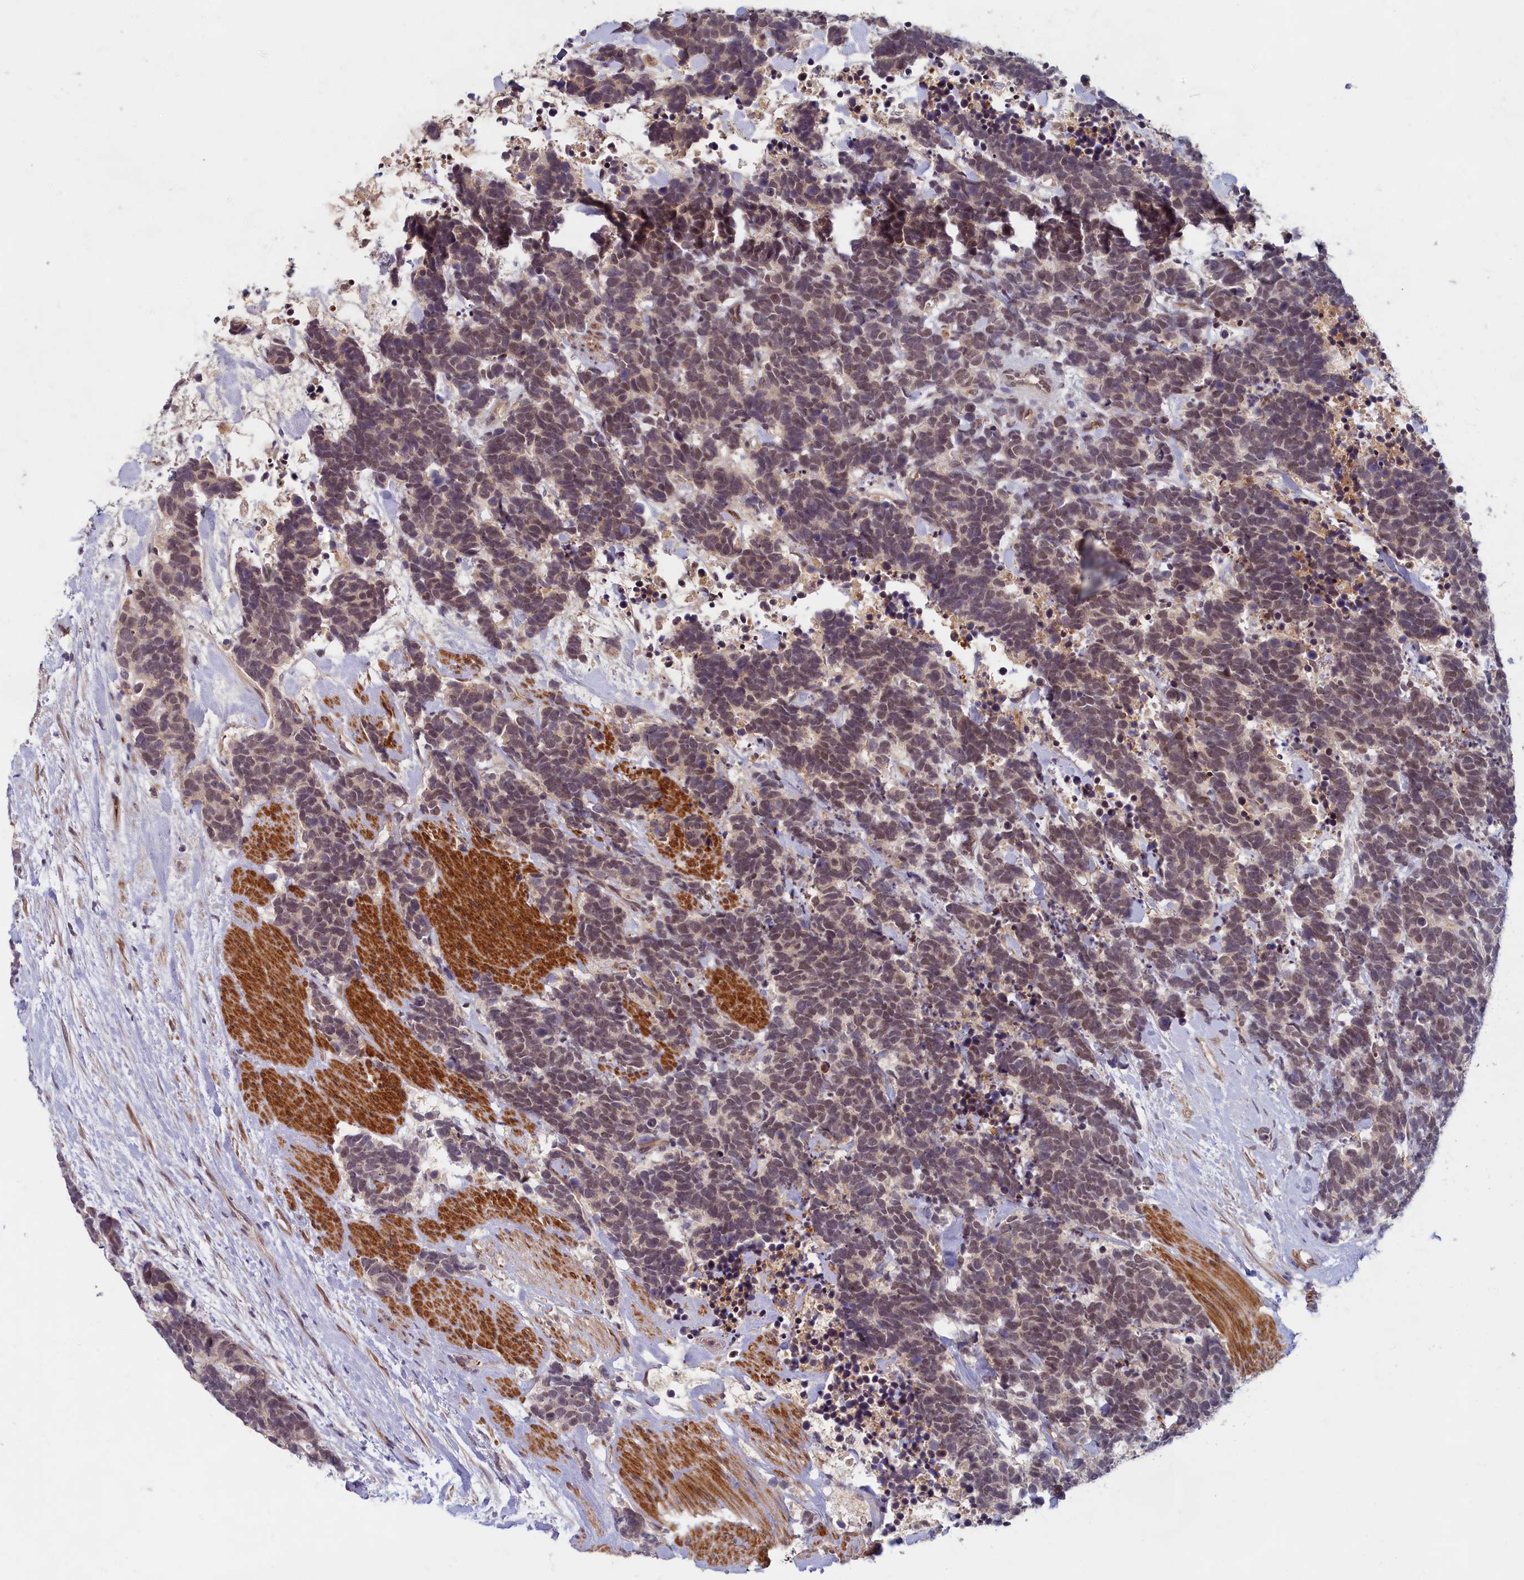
{"staining": {"intensity": "weak", "quantity": "25%-75%", "location": "cytoplasmic/membranous"}, "tissue": "carcinoid", "cell_type": "Tumor cells", "image_type": "cancer", "snomed": [{"axis": "morphology", "description": "Carcinoma, NOS"}, {"axis": "morphology", "description": "Carcinoid, malignant, NOS"}, {"axis": "topography", "description": "Prostate"}], "caption": "Weak cytoplasmic/membranous expression is present in approximately 25%-75% of tumor cells in carcinoid.", "gene": "EARS2", "patient": {"sex": "male", "age": 57}}